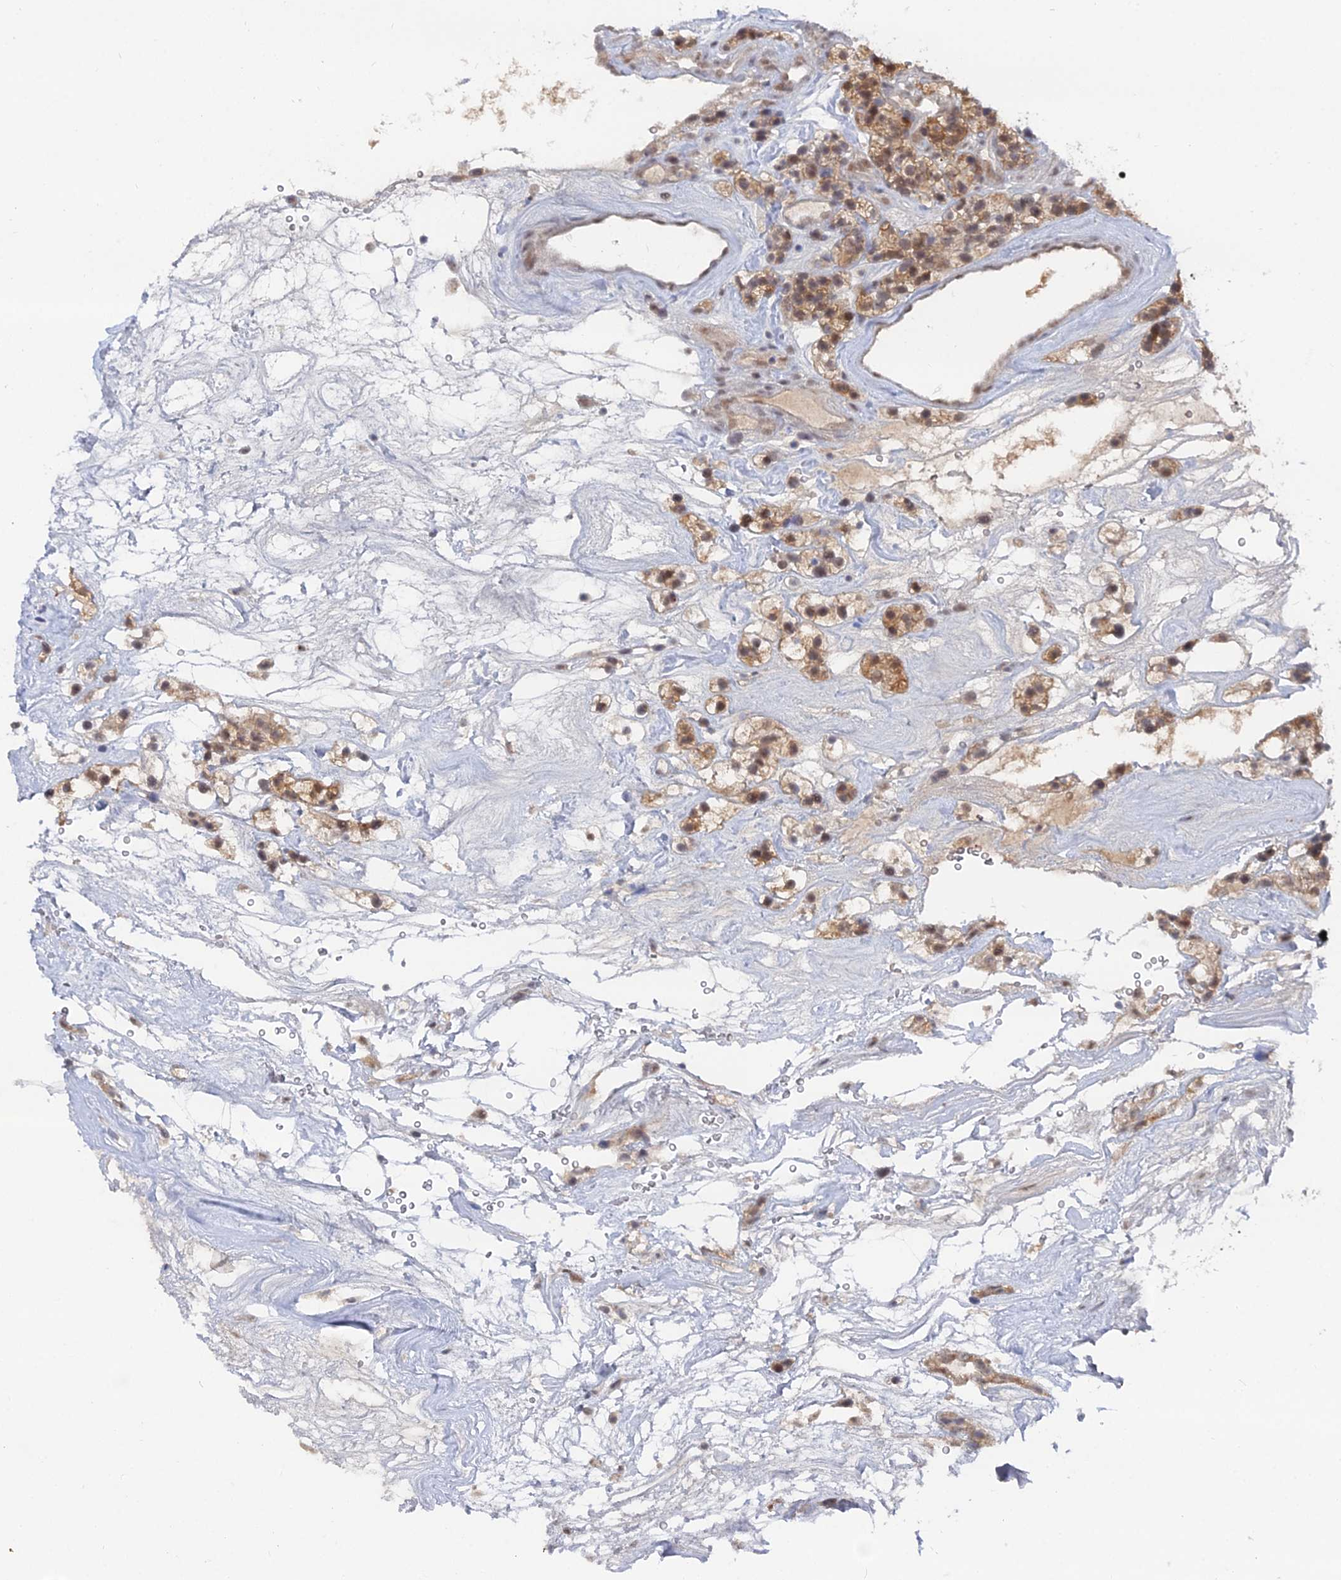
{"staining": {"intensity": "moderate", "quantity": ">75%", "location": "cytoplasmic/membranous,nuclear"}, "tissue": "renal cancer", "cell_type": "Tumor cells", "image_type": "cancer", "snomed": [{"axis": "morphology", "description": "Adenocarcinoma, NOS"}, {"axis": "topography", "description": "Kidney"}], "caption": "IHC staining of renal cancer (adenocarcinoma), which reveals medium levels of moderate cytoplasmic/membranous and nuclear expression in about >75% of tumor cells indicating moderate cytoplasmic/membranous and nuclear protein expression. The staining was performed using DAB (3,3'-diaminobenzidine) (brown) for protein detection and nuclei were counterstained in hematoxylin (blue).", "gene": "THAP4", "patient": {"sex": "female", "age": 57}}